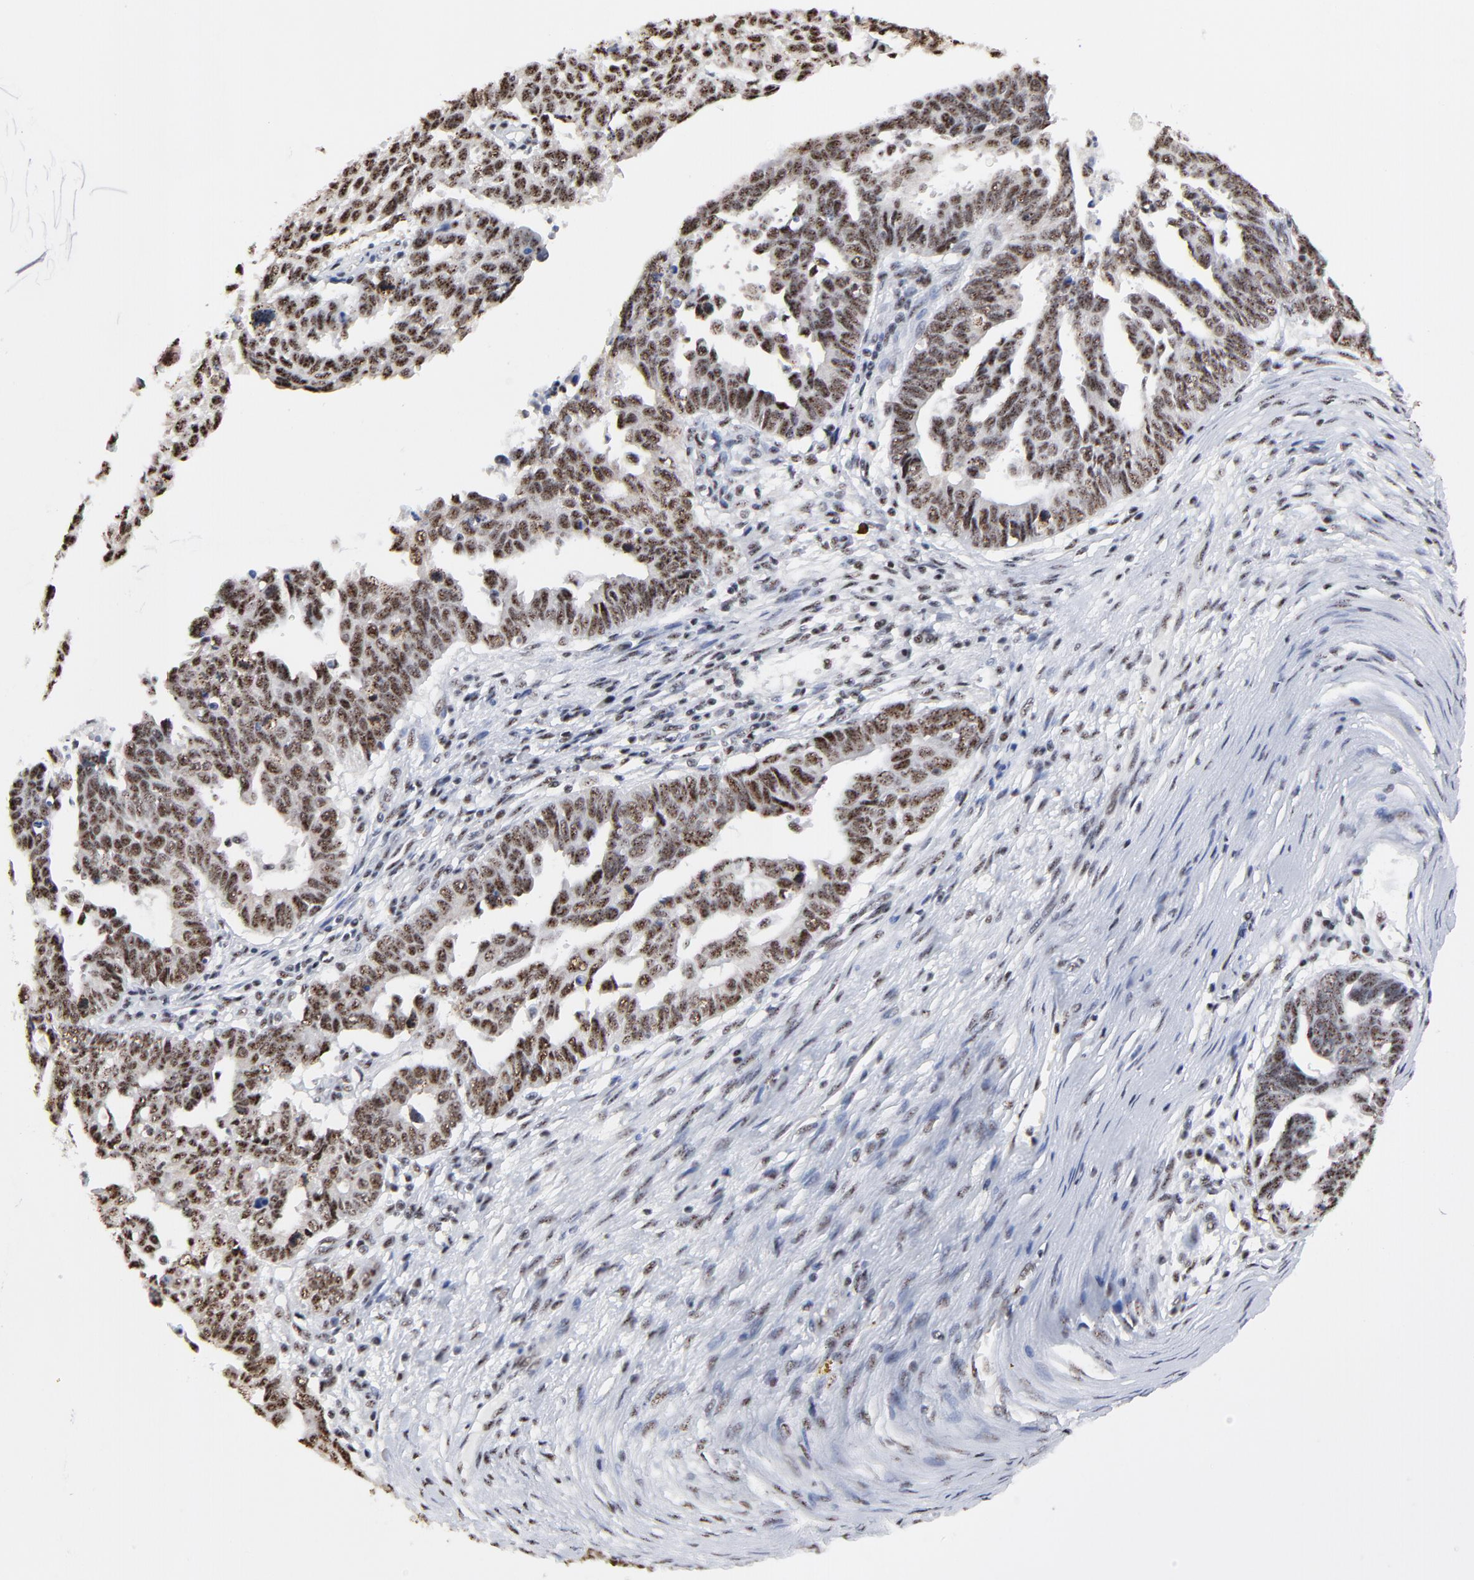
{"staining": {"intensity": "weak", "quantity": ">75%", "location": "nuclear"}, "tissue": "ovarian cancer", "cell_type": "Tumor cells", "image_type": "cancer", "snomed": [{"axis": "morphology", "description": "Carcinoma, endometroid"}, {"axis": "morphology", "description": "Cystadenocarcinoma, serous, NOS"}, {"axis": "topography", "description": "Ovary"}], "caption": "Approximately >75% of tumor cells in ovarian cancer show weak nuclear protein expression as visualized by brown immunohistochemical staining.", "gene": "MBD4", "patient": {"sex": "female", "age": 45}}